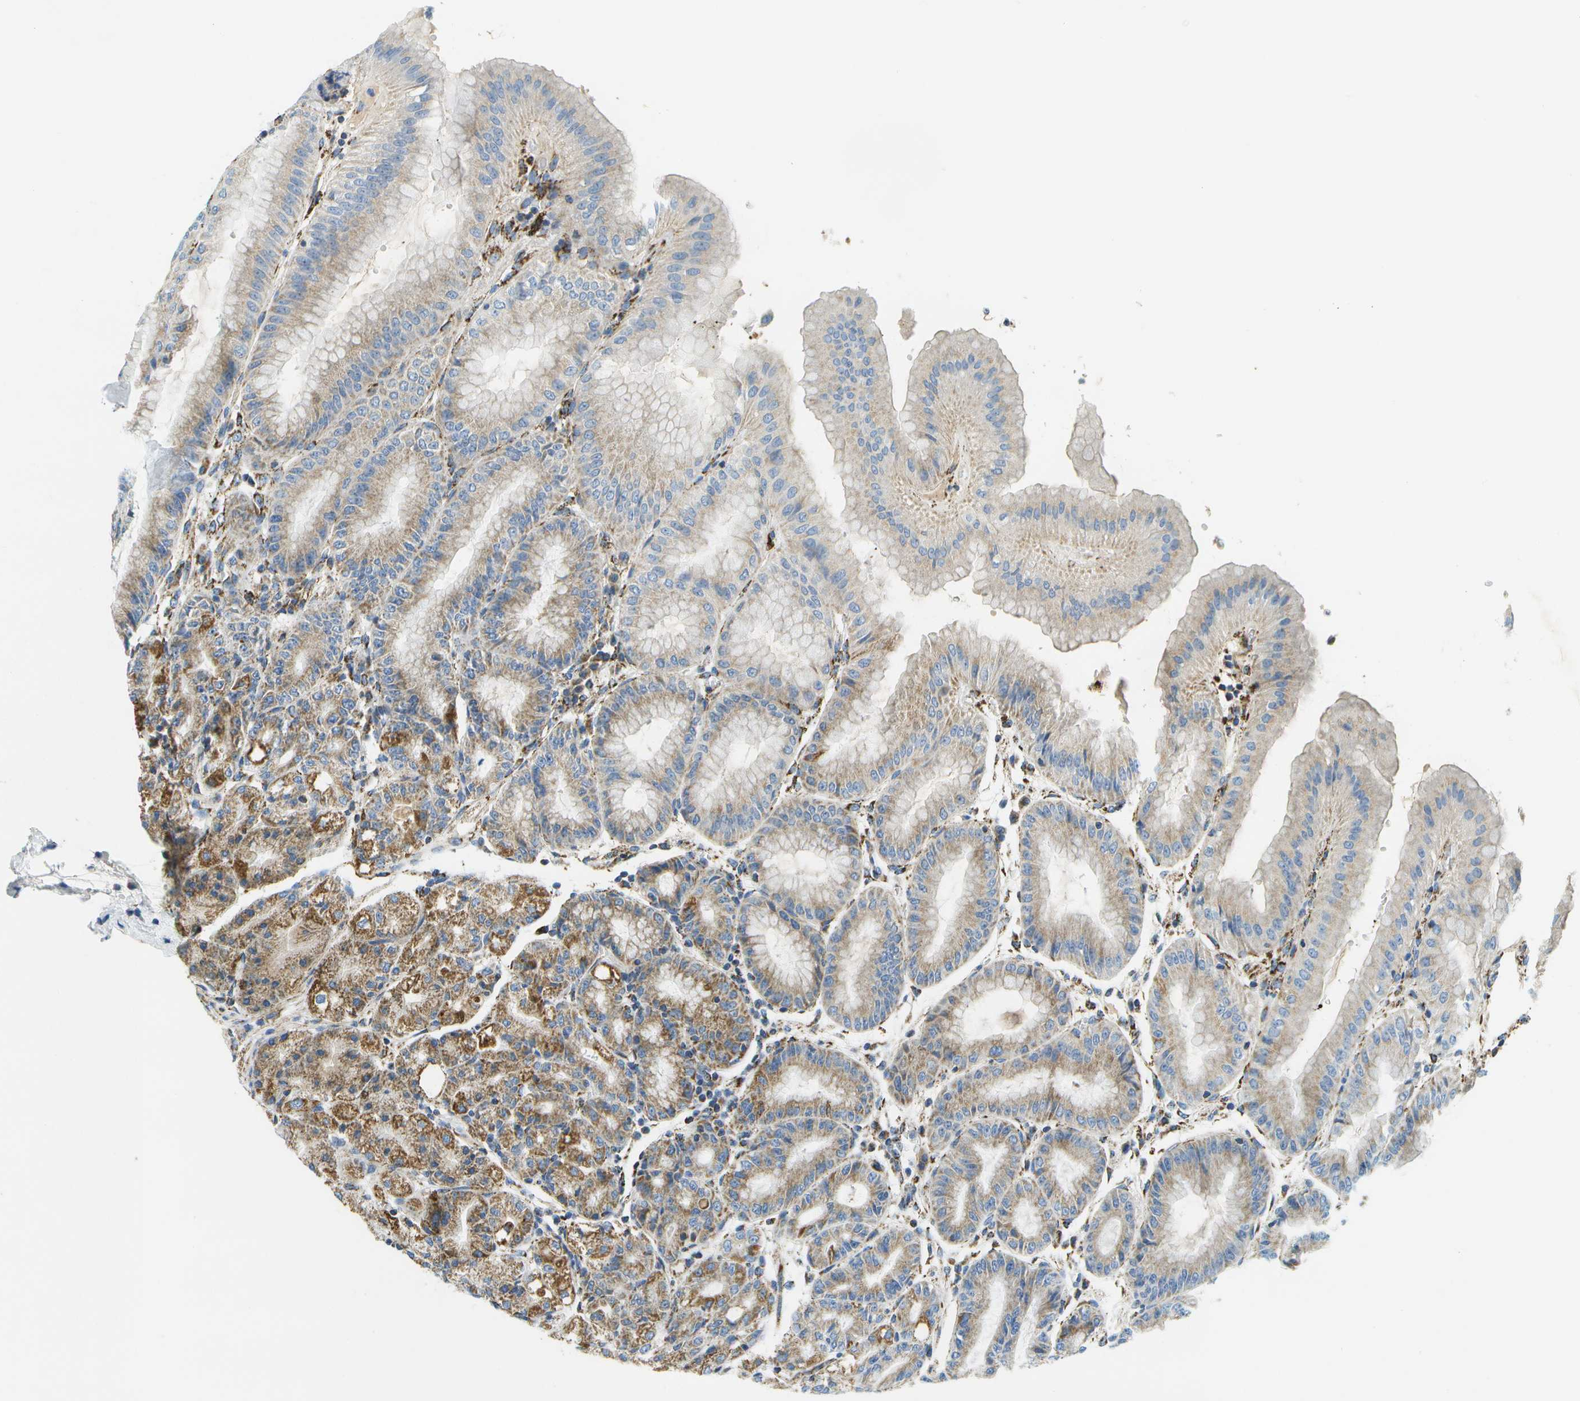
{"staining": {"intensity": "moderate", "quantity": "25%-75%", "location": "cytoplasmic/membranous"}, "tissue": "stomach", "cell_type": "Glandular cells", "image_type": "normal", "snomed": [{"axis": "morphology", "description": "Normal tissue, NOS"}, {"axis": "topography", "description": "Stomach, lower"}], "caption": "The photomicrograph demonstrates staining of normal stomach, revealing moderate cytoplasmic/membranous protein expression (brown color) within glandular cells. The staining was performed using DAB, with brown indicating positive protein expression. Nuclei are stained blue with hematoxylin.", "gene": "HLCS", "patient": {"sex": "male", "age": 71}}